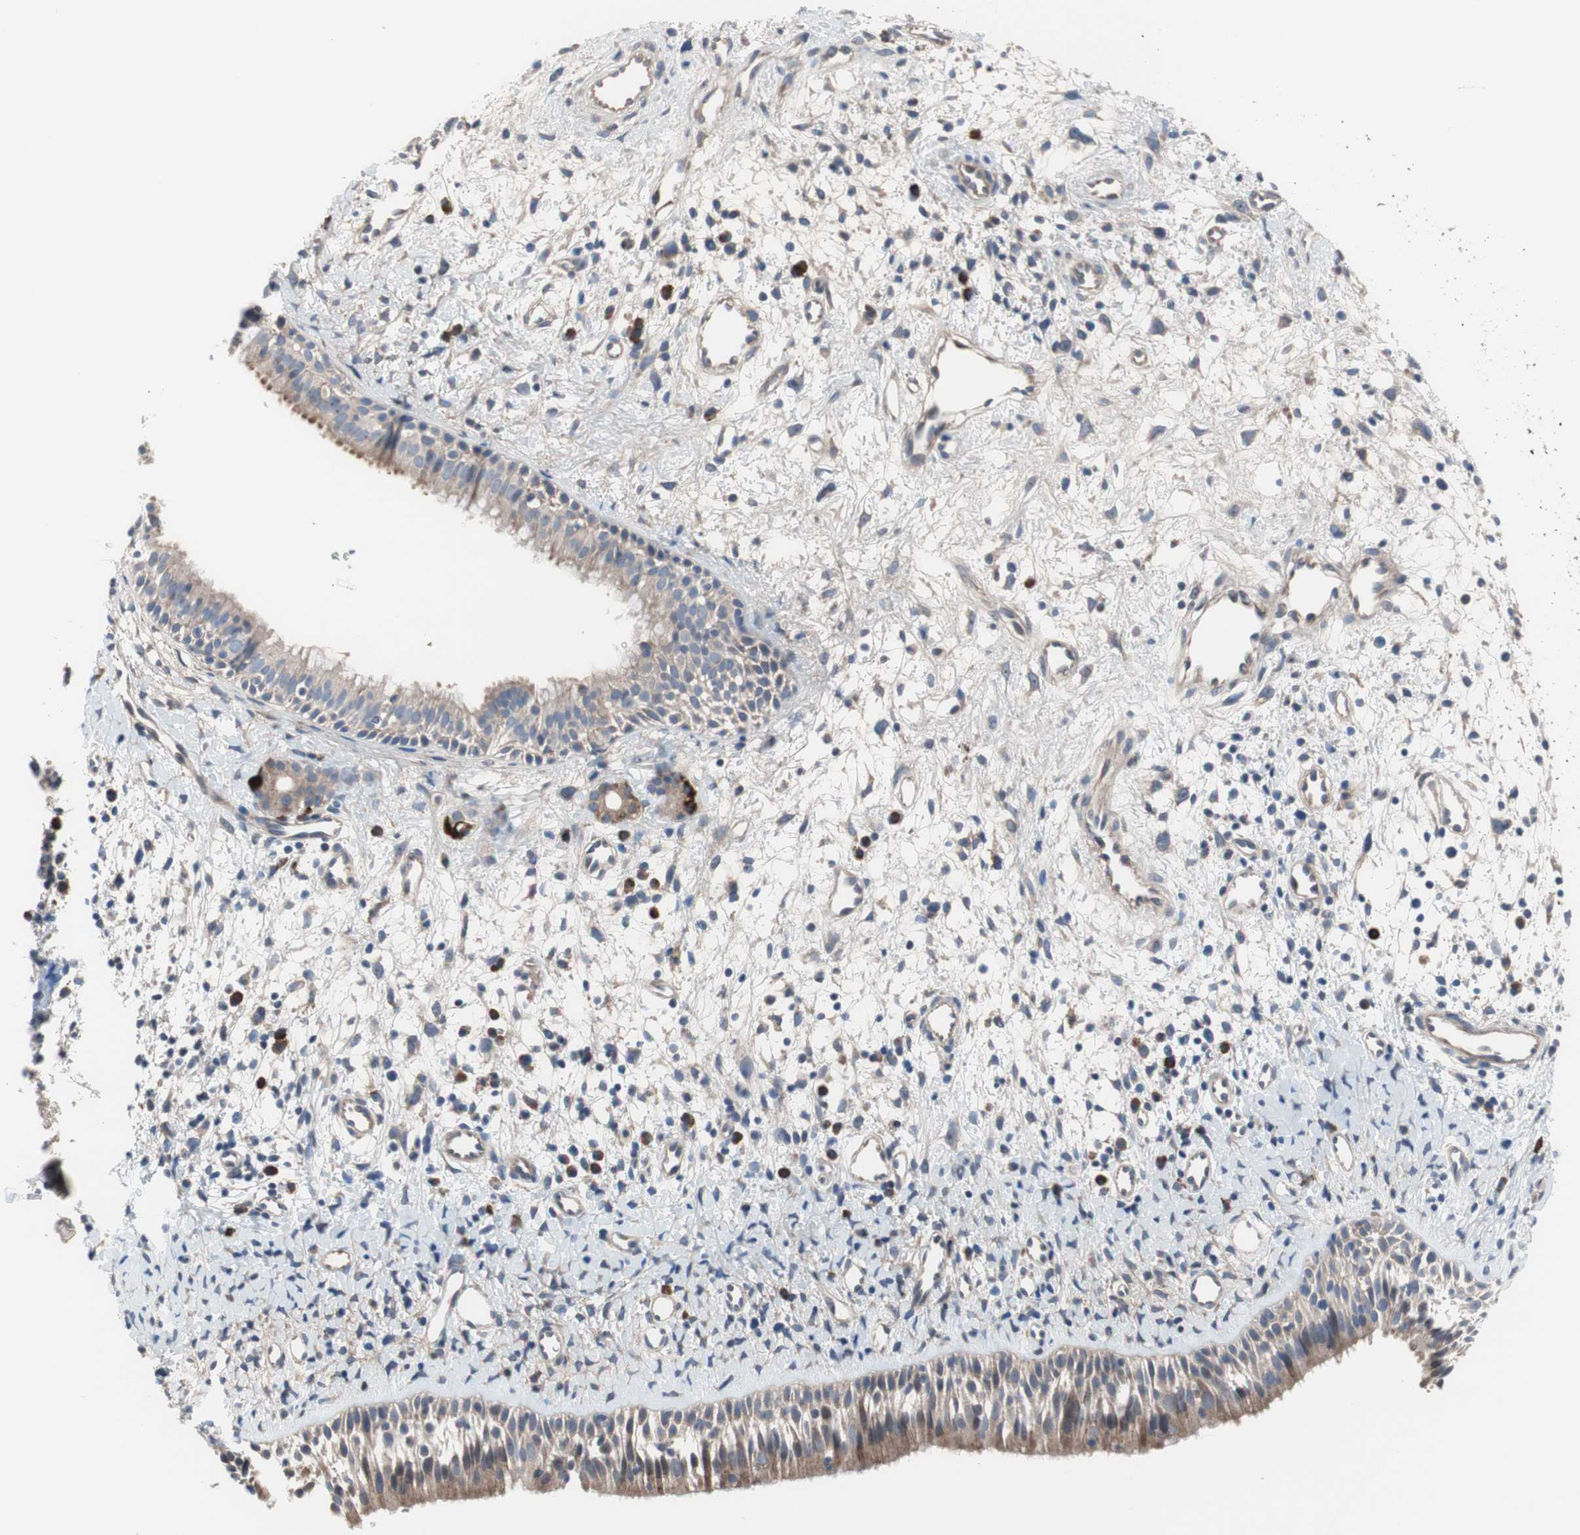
{"staining": {"intensity": "weak", "quantity": ">75%", "location": "cytoplasmic/membranous"}, "tissue": "nasopharynx", "cell_type": "Respiratory epithelial cells", "image_type": "normal", "snomed": [{"axis": "morphology", "description": "Normal tissue, NOS"}, {"axis": "topography", "description": "Nasopharynx"}], "caption": "A brown stain labels weak cytoplasmic/membranous staining of a protein in respiratory epithelial cells of unremarkable human nasopharynx.", "gene": "KANSL1", "patient": {"sex": "male", "age": 22}}